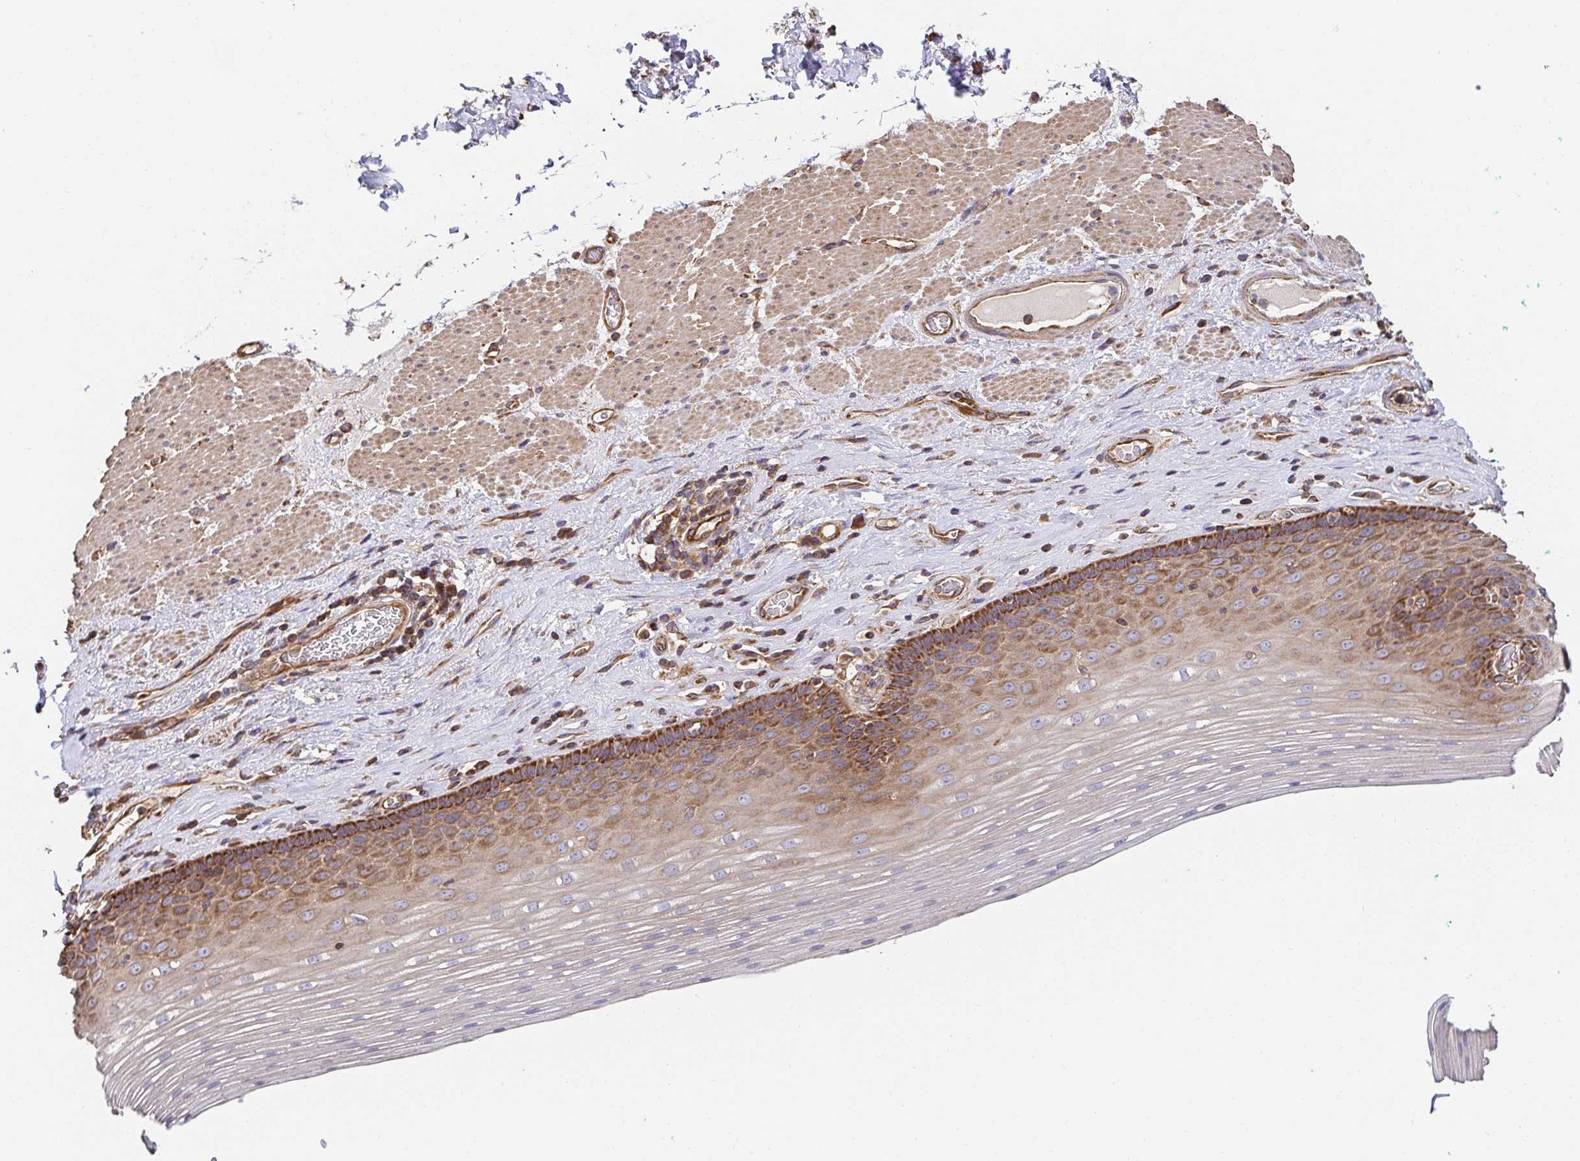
{"staining": {"intensity": "moderate", "quantity": "25%-75%", "location": "cytoplasmic/membranous"}, "tissue": "esophagus", "cell_type": "Squamous epithelial cells", "image_type": "normal", "snomed": [{"axis": "morphology", "description": "Normal tissue, NOS"}, {"axis": "topography", "description": "Esophagus"}], "caption": "Esophagus stained for a protein (brown) displays moderate cytoplasmic/membranous positive expression in approximately 25%-75% of squamous epithelial cells.", "gene": "APBB1", "patient": {"sex": "male", "age": 62}}